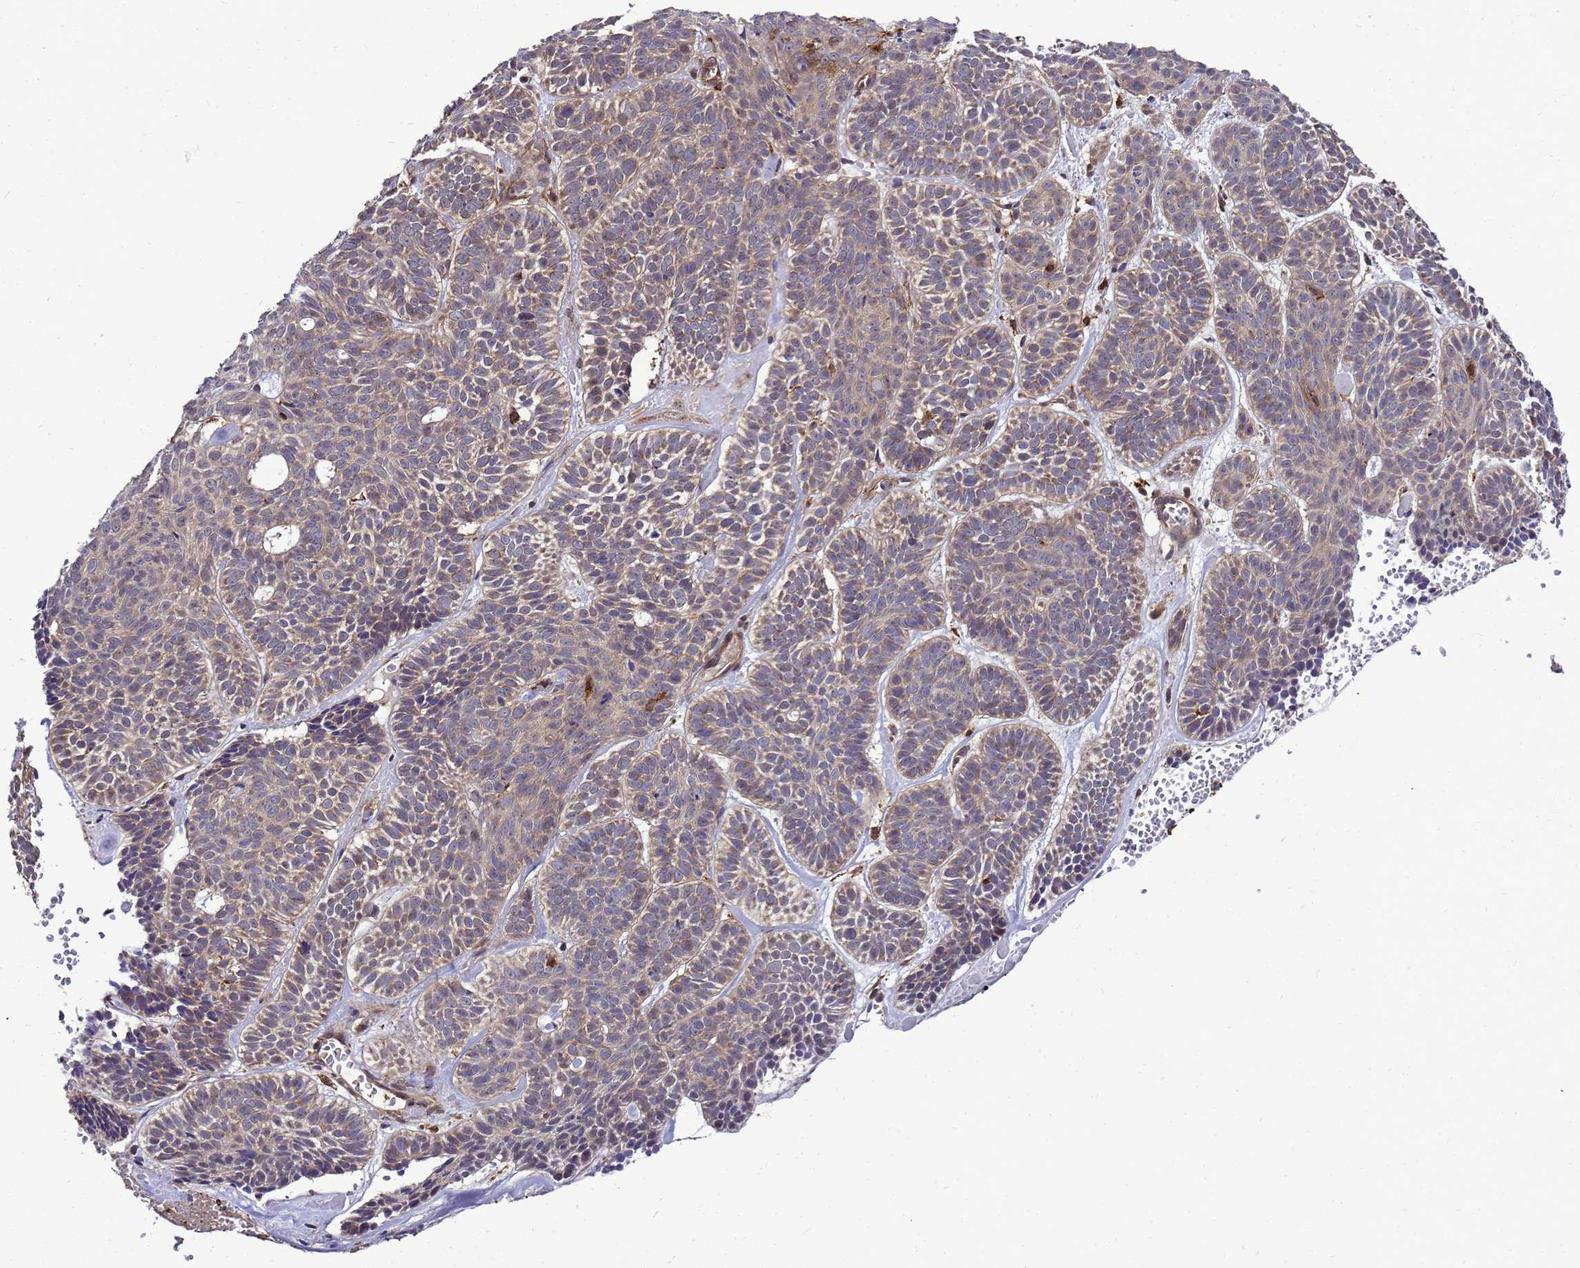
{"staining": {"intensity": "weak", "quantity": ">75%", "location": "cytoplasmic/membranous"}, "tissue": "skin cancer", "cell_type": "Tumor cells", "image_type": "cancer", "snomed": [{"axis": "morphology", "description": "Basal cell carcinoma"}, {"axis": "topography", "description": "Skin"}], "caption": "Skin basal cell carcinoma stained with a protein marker reveals weak staining in tumor cells.", "gene": "TRABD", "patient": {"sex": "male", "age": 85}}